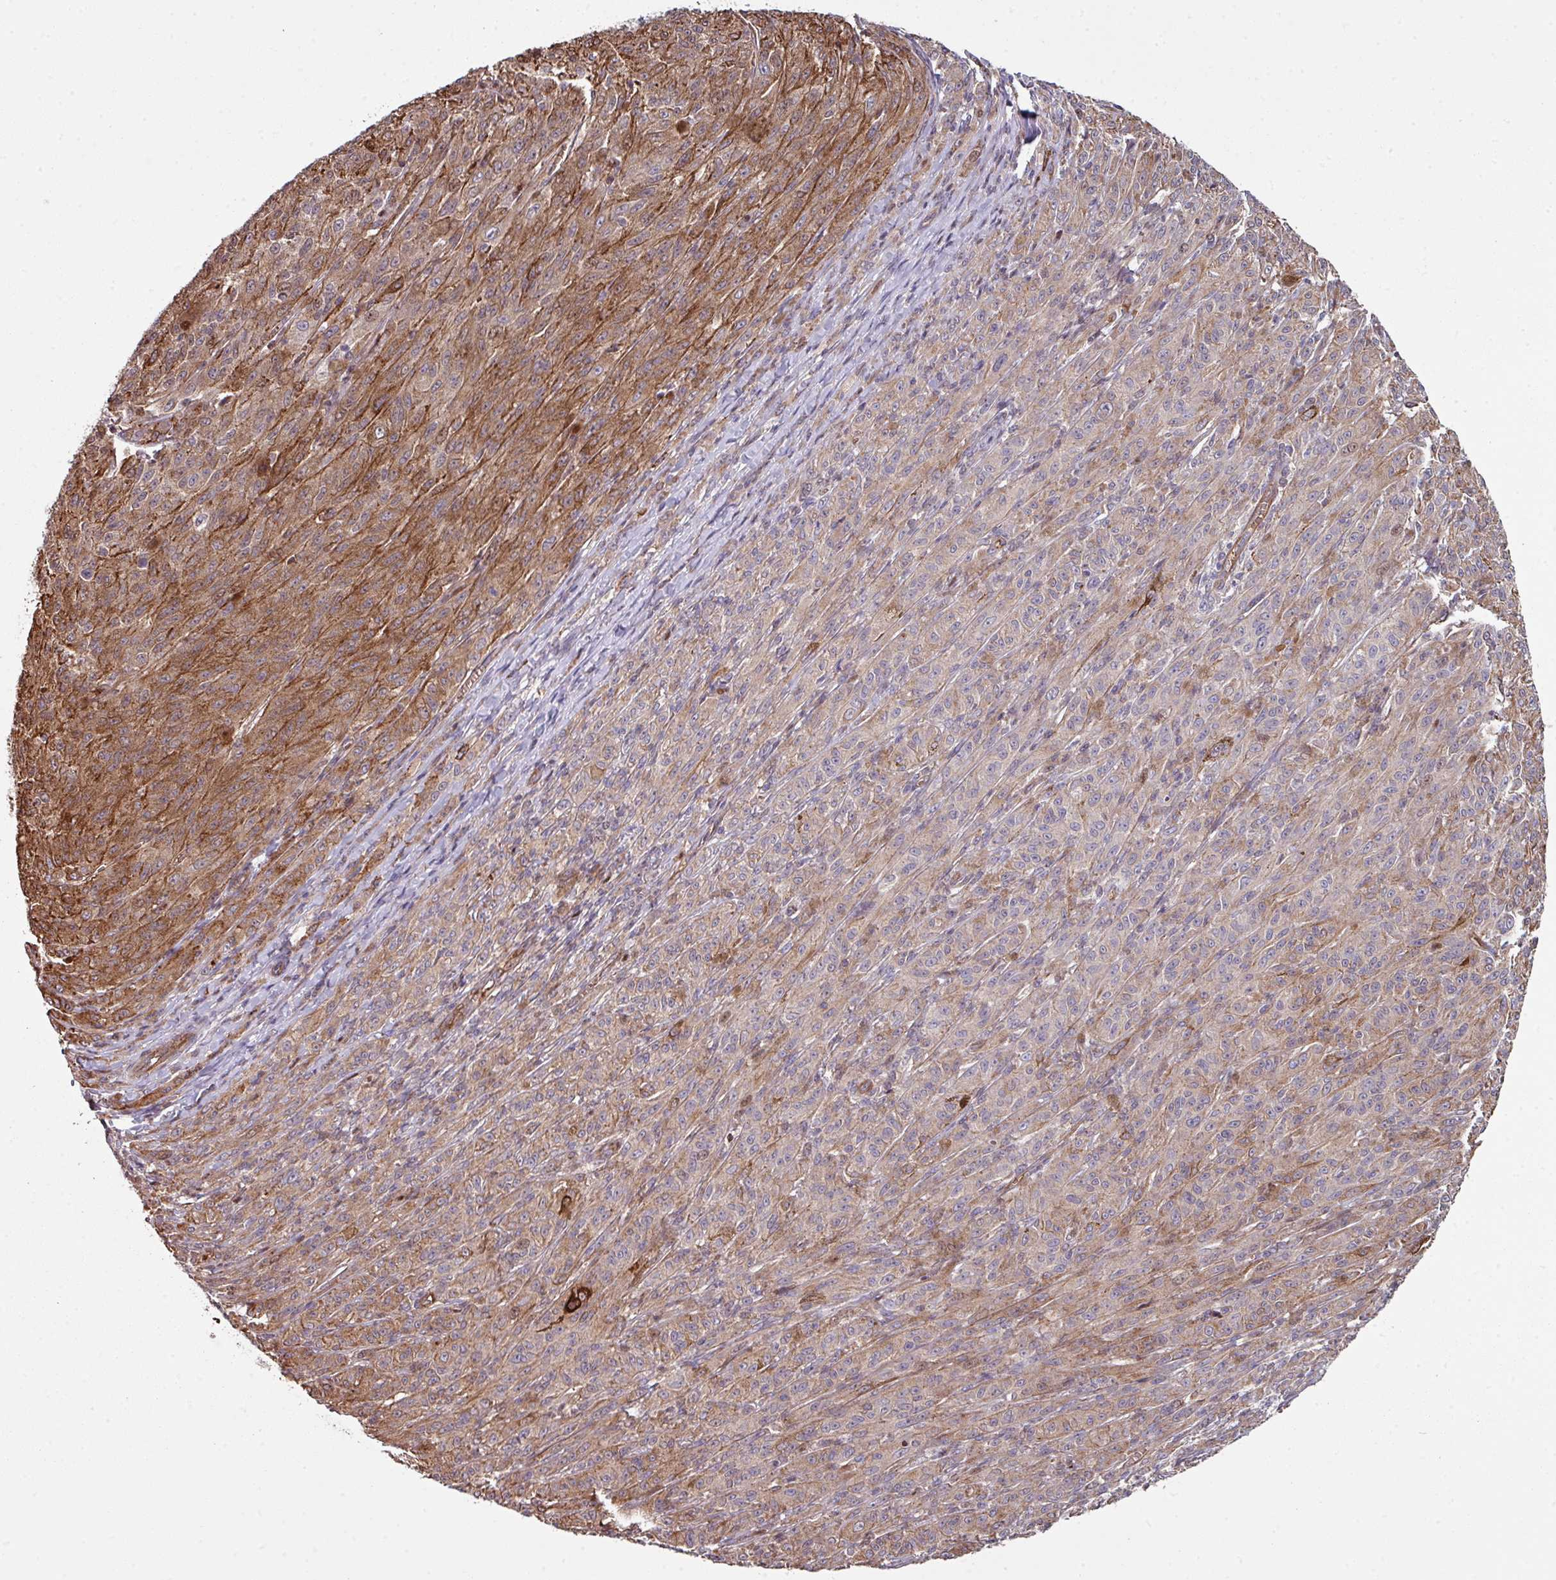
{"staining": {"intensity": "moderate", "quantity": "<25%", "location": "cytoplasmic/membranous"}, "tissue": "melanoma", "cell_type": "Tumor cells", "image_type": "cancer", "snomed": [{"axis": "morphology", "description": "Malignant melanoma, NOS"}, {"axis": "topography", "description": "Skin"}], "caption": "Malignant melanoma stained for a protein (brown) shows moderate cytoplasmic/membranous positive positivity in about <25% of tumor cells.", "gene": "ANO9", "patient": {"sex": "female", "age": 52}}